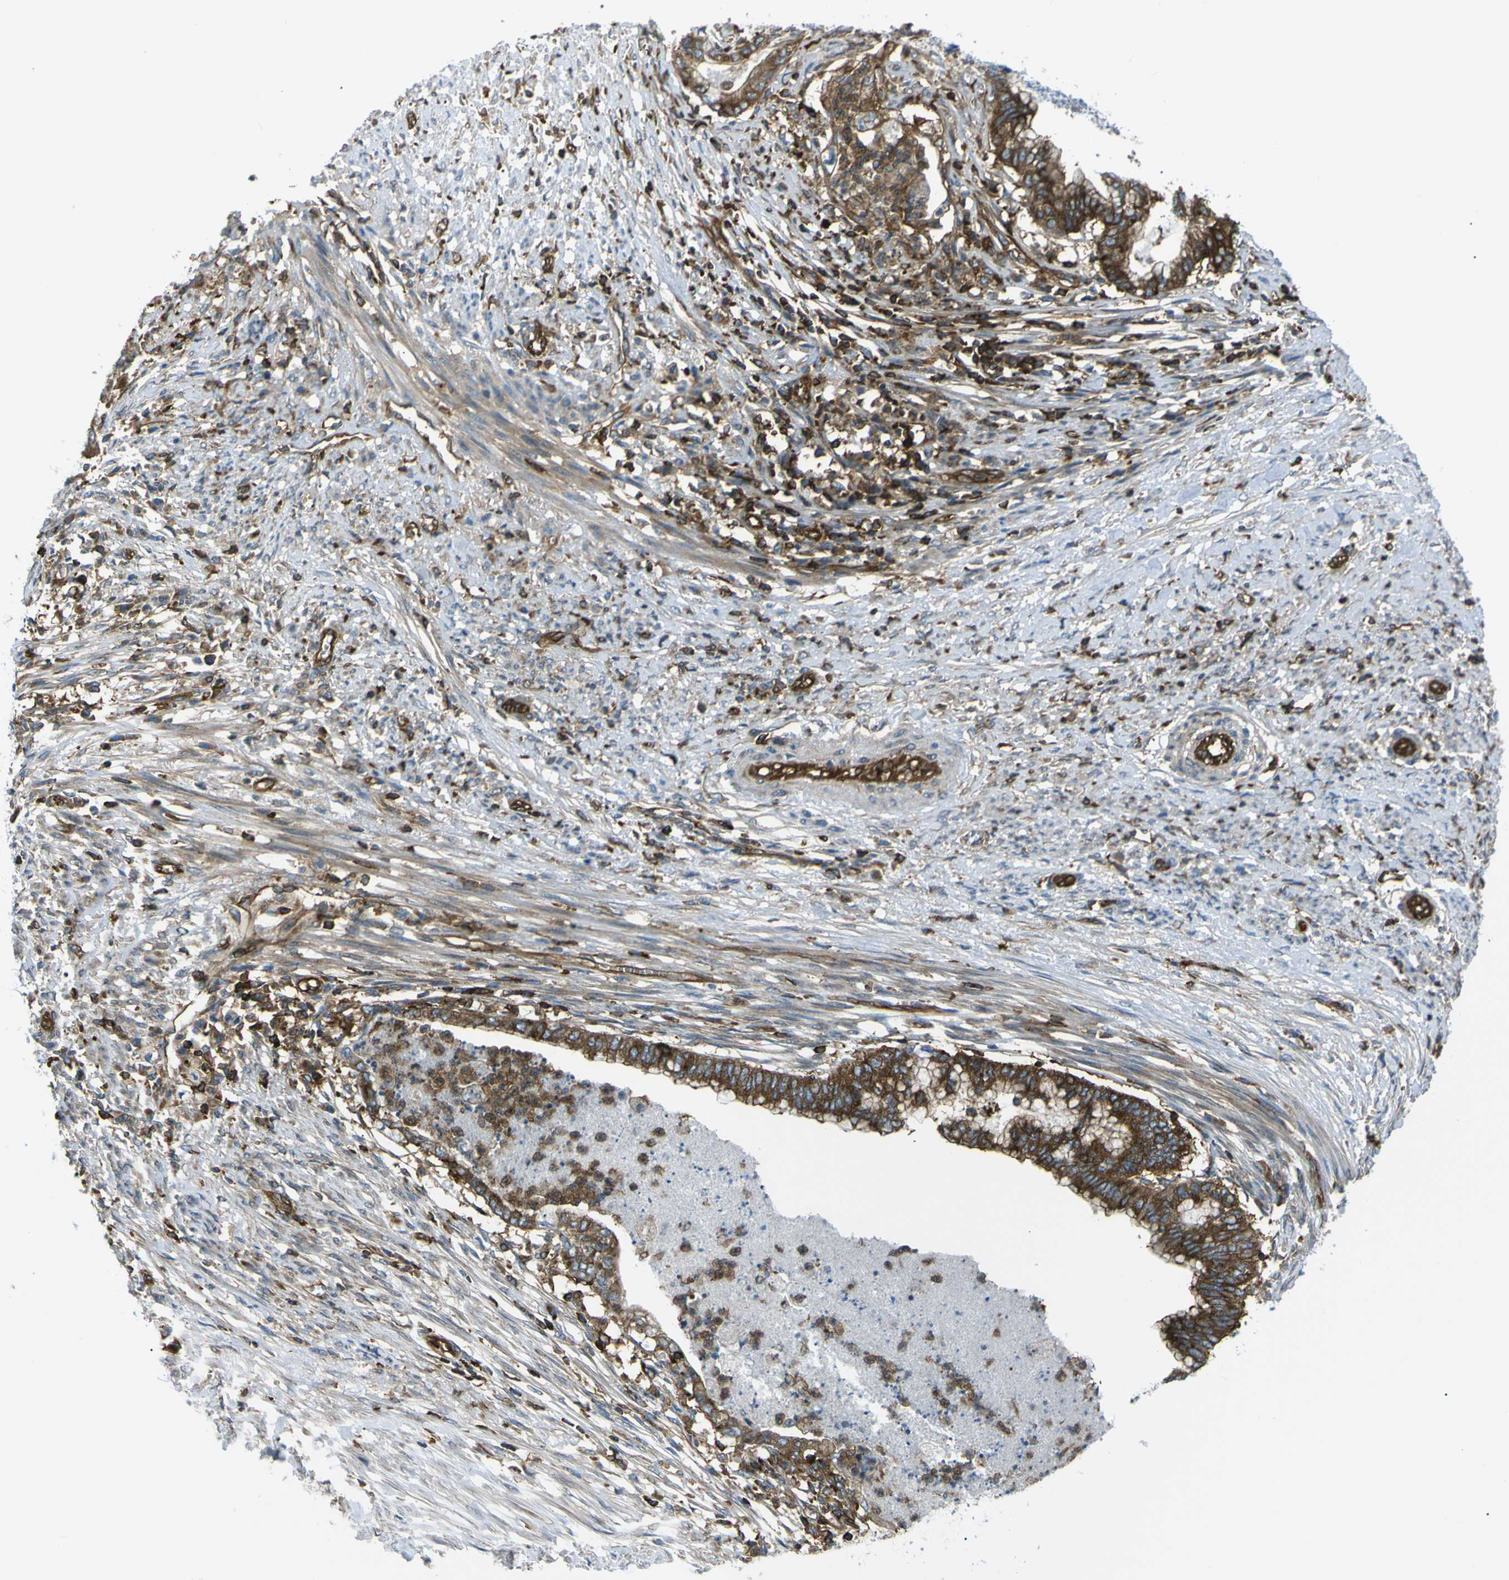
{"staining": {"intensity": "strong", "quantity": ">75%", "location": "cytoplasmic/membranous"}, "tissue": "endometrial cancer", "cell_type": "Tumor cells", "image_type": "cancer", "snomed": [{"axis": "morphology", "description": "Necrosis, NOS"}, {"axis": "morphology", "description": "Adenocarcinoma, NOS"}, {"axis": "topography", "description": "Endometrium"}], "caption": "Immunohistochemical staining of human endometrial cancer (adenocarcinoma) demonstrates strong cytoplasmic/membranous protein staining in approximately >75% of tumor cells.", "gene": "ARHGEF1", "patient": {"sex": "female", "age": 79}}